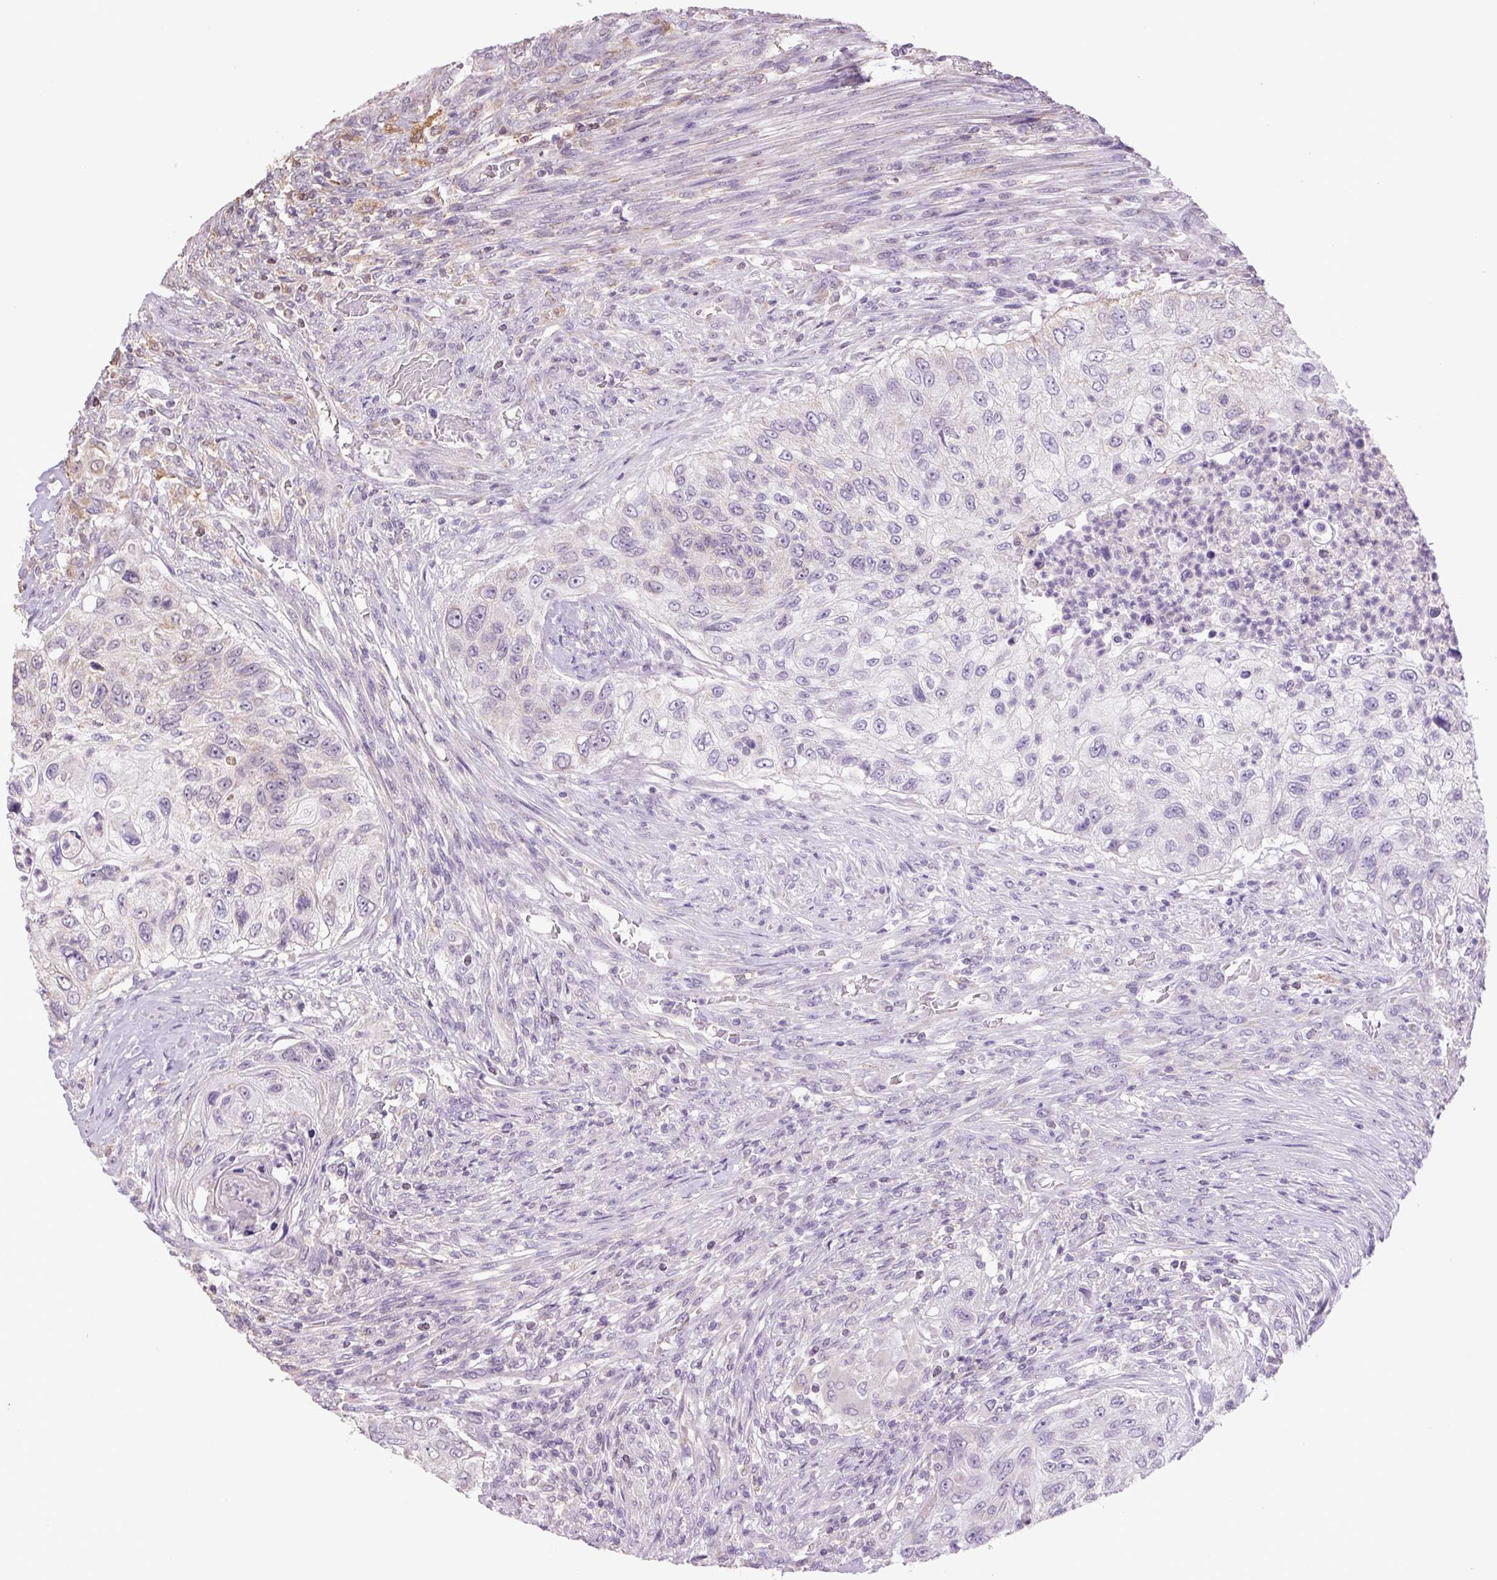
{"staining": {"intensity": "negative", "quantity": "none", "location": "none"}, "tissue": "urothelial cancer", "cell_type": "Tumor cells", "image_type": "cancer", "snomed": [{"axis": "morphology", "description": "Urothelial carcinoma, High grade"}, {"axis": "topography", "description": "Urinary bladder"}], "caption": "High power microscopy micrograph of an IHC micrograph of urothelial carcinoma (high-grade), revealing no significant staining in tumor cells. Brightfield microscopy of IHC stained with DAB (3,3'-diaminobenzidine) (brown) and hematoxylin (blue), captured at high magnification.", "gene": "SGF29", "patient": {"sex": "female", "age": 60}}